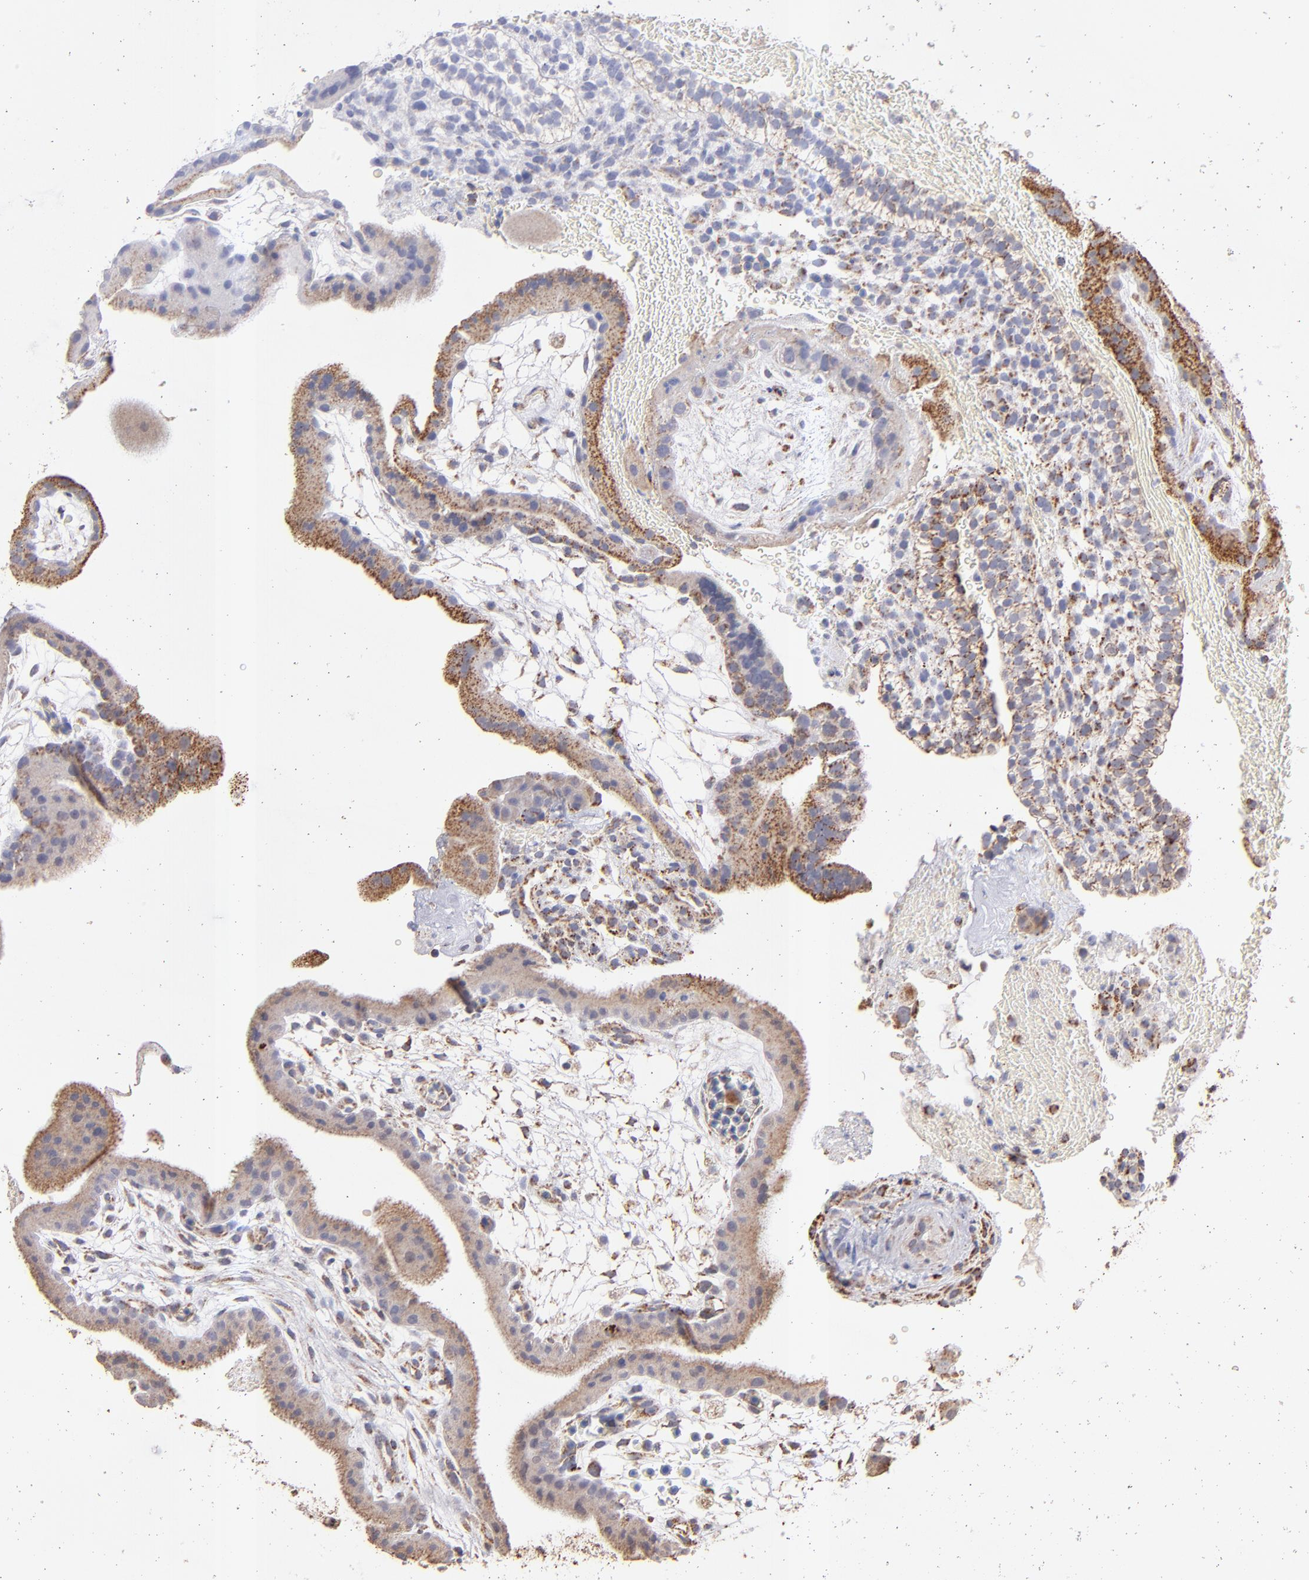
{"staining": {"intensity": "moderate", "quantity": ">75%", "location": "cytoplasmic/membranous"}, "tissue": "placenta", "cell_type": "Trophoblastic cells", "image_type": "normal", "snomed": [{"axis": "morphology", "description": "Normal tissue, NOS"}, {"axis": "topography", "description": "Placenta"}], "caption": "About >75% of trophoblastic cells in normal human placenta display moderate cytoplasmic/membranous protein expression as visualized by brown immunohistochemical staining.", "gene": "DLST", "patient": {"sex": "female", "age": 19}}